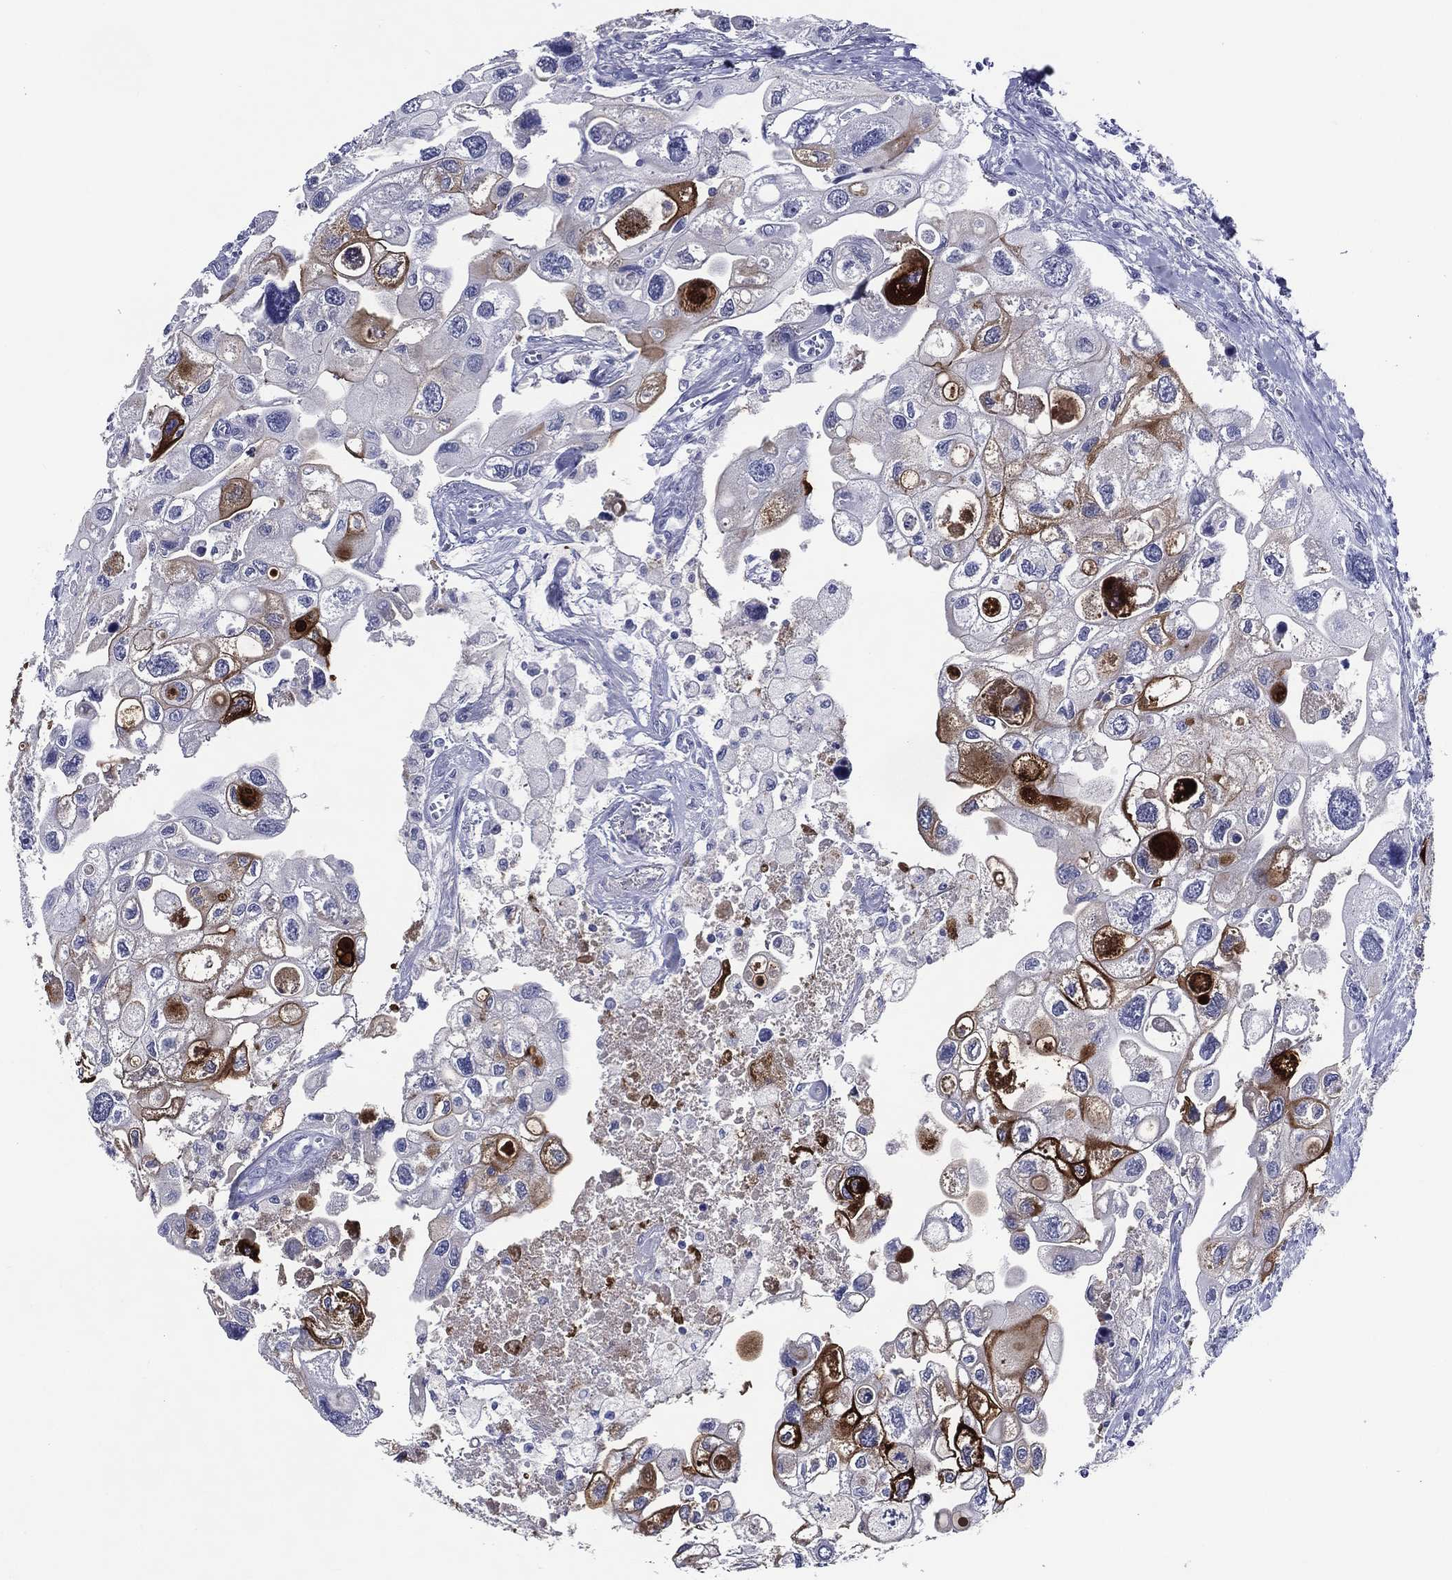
{"staining": {"intensity": "strong", "quantity": "<25%", "location": "cytoplasmic/membranous"}, "tissue": "urothelial cancer", "cell_type": "Tumor cells", "image_type": "cancer", "snomed": [{"axis": "morphology", "description": "Urothelial carcinoma, High grade"}, {"axis": "topography", "description": "Urinary bladder"}], "caption": "This image displays IHC staining of human high-grade urothelial carcinoma, with medium strong cytoplasmic/membranous positivity in about <25% of tumor cells.", "gene": "ACE2", "patient": {"sex": "male", "age": 59}}